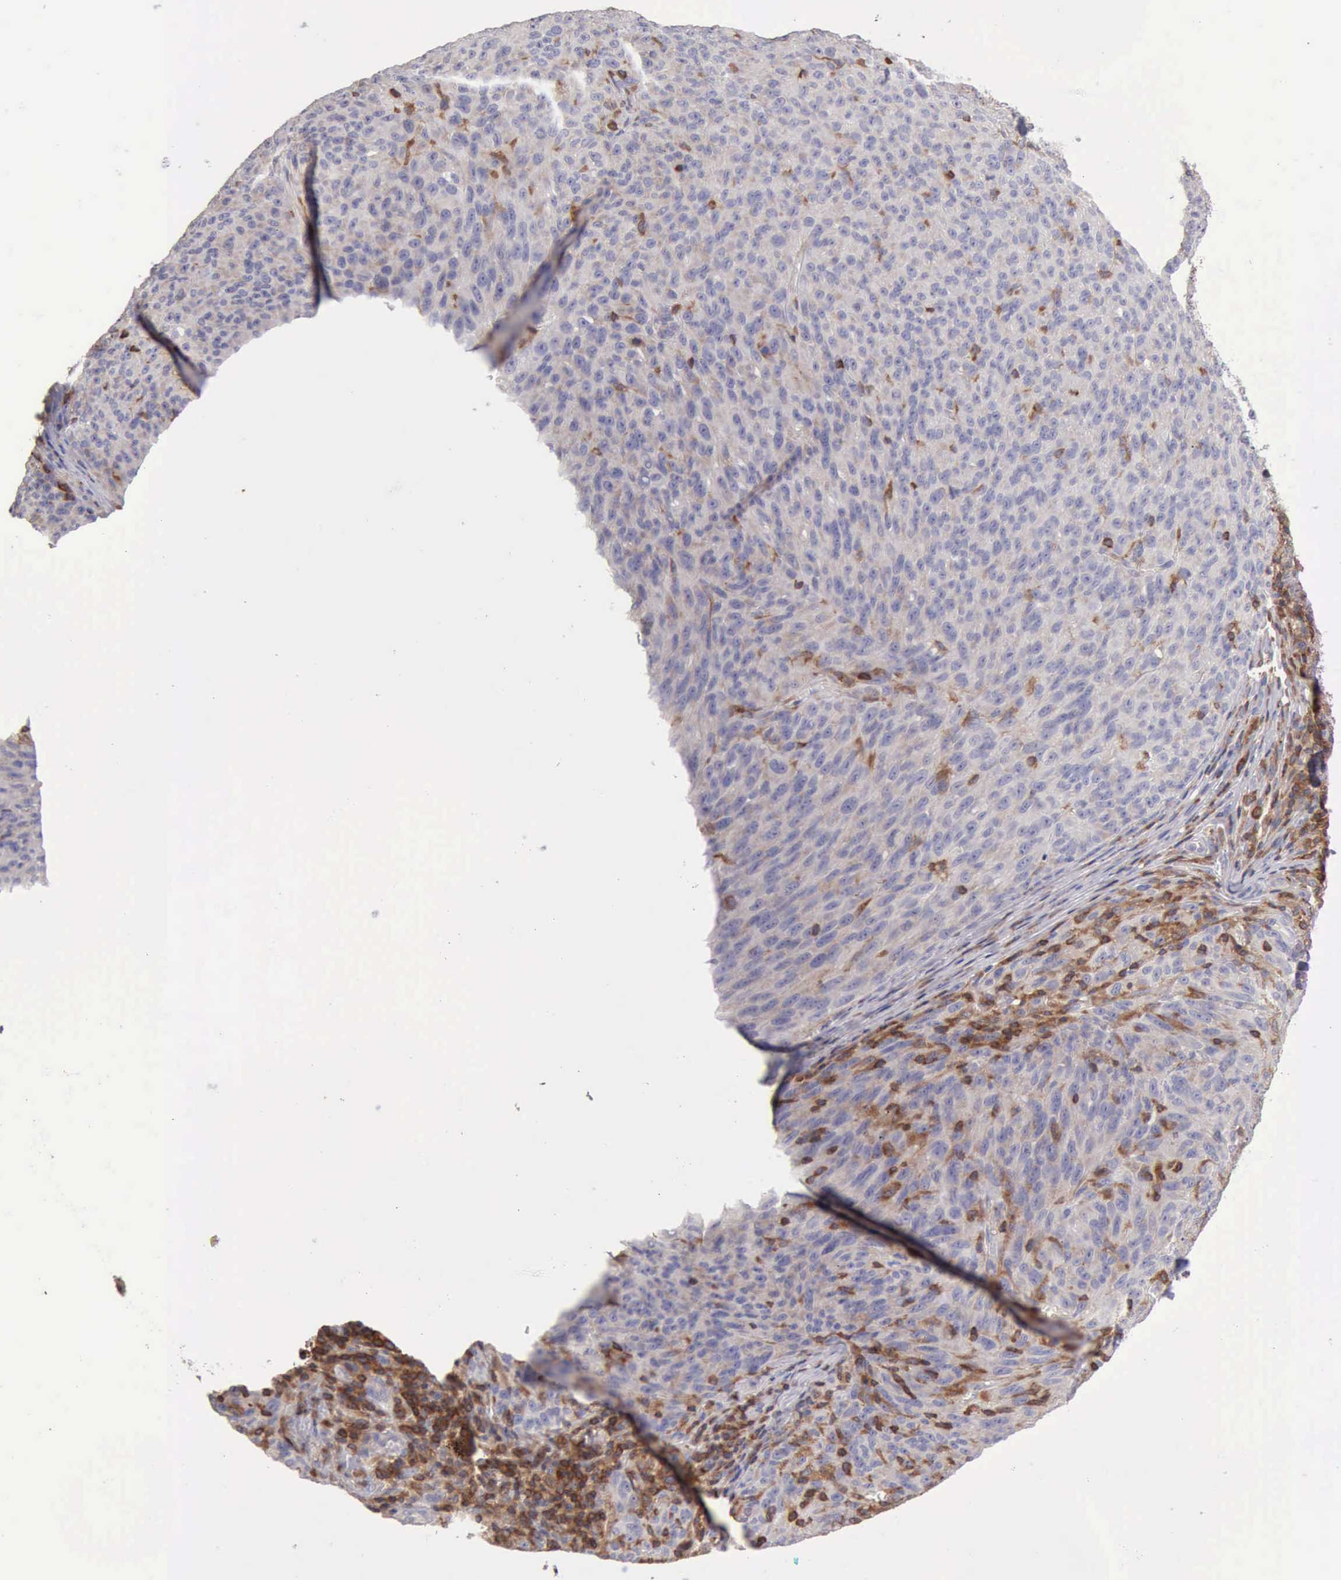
{"staining": {"intensity": "negative", "quantity": "none", "location": "none"}, "tissue": "melanoma", "cell_type": "Tumor cells", "image_type": "cancer", "snomed": [{"axis": "morphology", "description": "Malignant melanoma, NOS"}, {"axis": "topography", "description": "Skin"}], "caption": "Human melanoma stained for a protein using immunohistochemistry displays no expression in tumor cells.", "gene": "SASH3", "patient": {"sex": "male", "age": 76}}